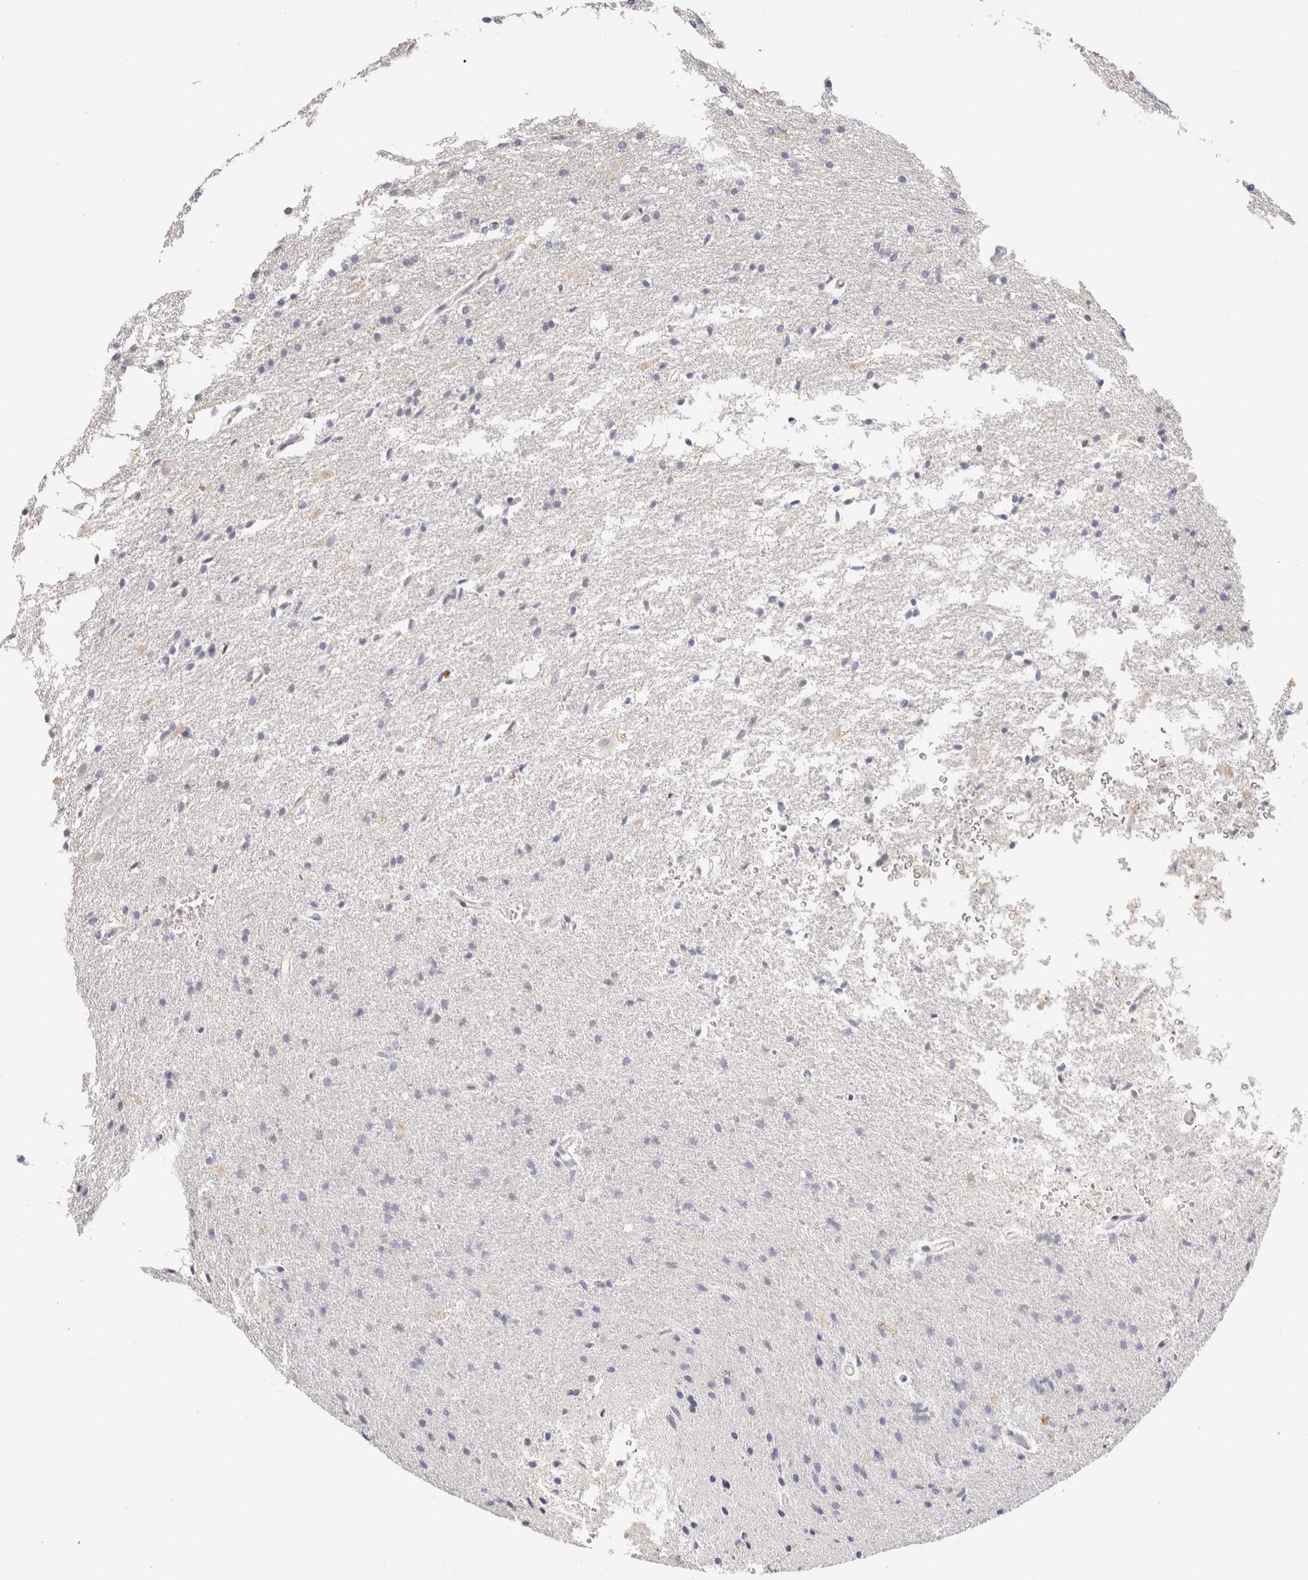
{"staining": {"intensity": "negative", "quantity": "none", "location": "none"}, "tissue": "glioma", "cell_type": "Tumor cells", "image_type": "cancer", "snomed": [{"axis": "morphology", "description": "Normal tissue, NOS"}, {"axis": "morphology", "description": "Glioma, malignant, High grade"}, {"axis": "topography", "description": "Cerebral cortex"}], "caption": "The IHC photomicrograph has no significant staining in tumor cells of glioma tissue. (DAB (3,3'-diaminobenzidine) immunohistochemistry (IHC) with hematoxylin counter stain).", "gene": "SCGB2A2", "patient": {"sex": "male", "age": 77}}